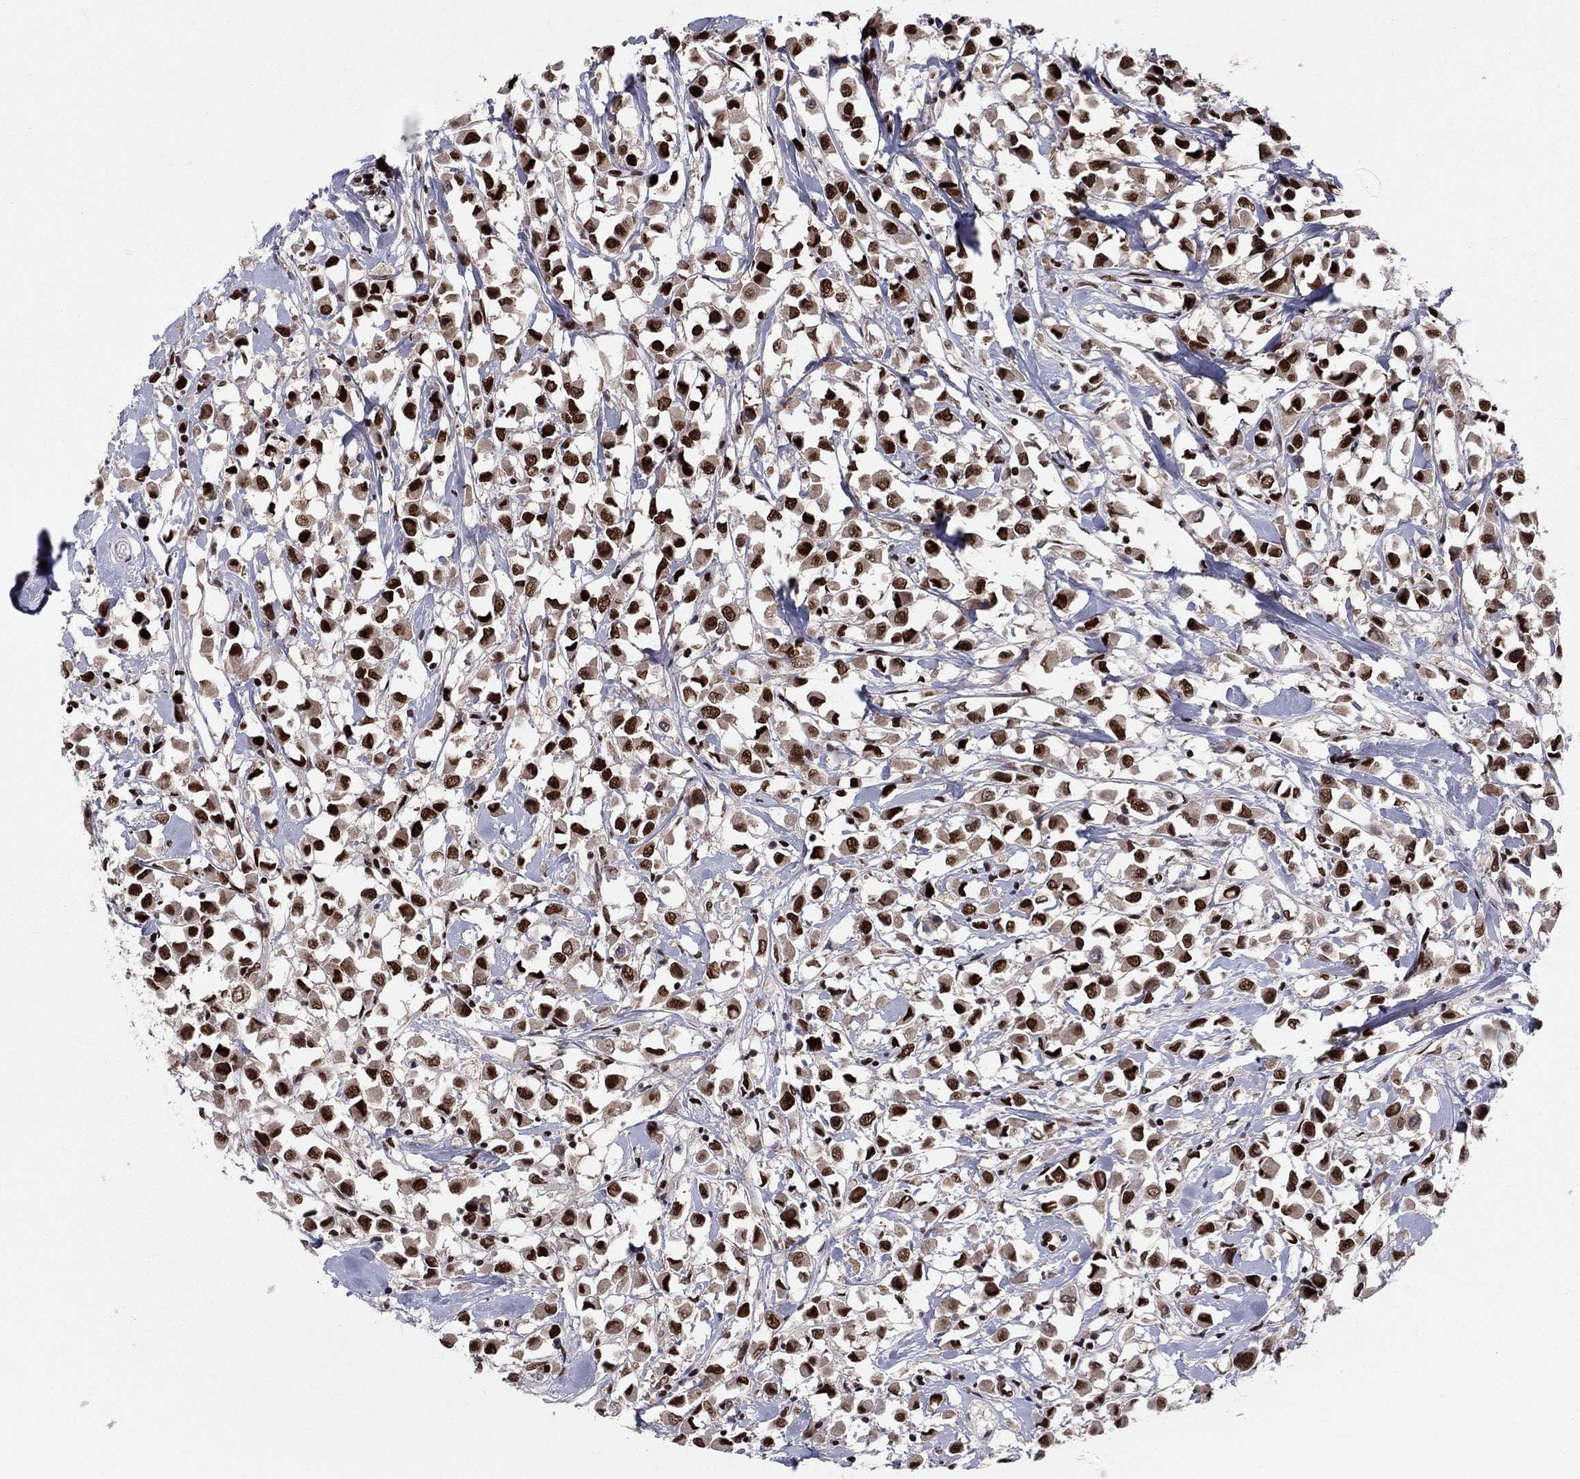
{"staining": {"intensity": "strong", "quantity": ">75%", "location": "nuclear"}, "tissue": "breast cancer", "cell_type": "Tumor cells", "image_type": "cancer", "snomed": [{"axis": "morphology", "description": "Duct carcinoma"}, {"axis": "topography", "description": "Breast"}], "caption": "Tumor cells show high levels of strong nuclear expression in about >75% of cells in invasive ductal carcinoma (breast).", "gene": "USP54", "patient": {"sex": "female", "age": 61}}